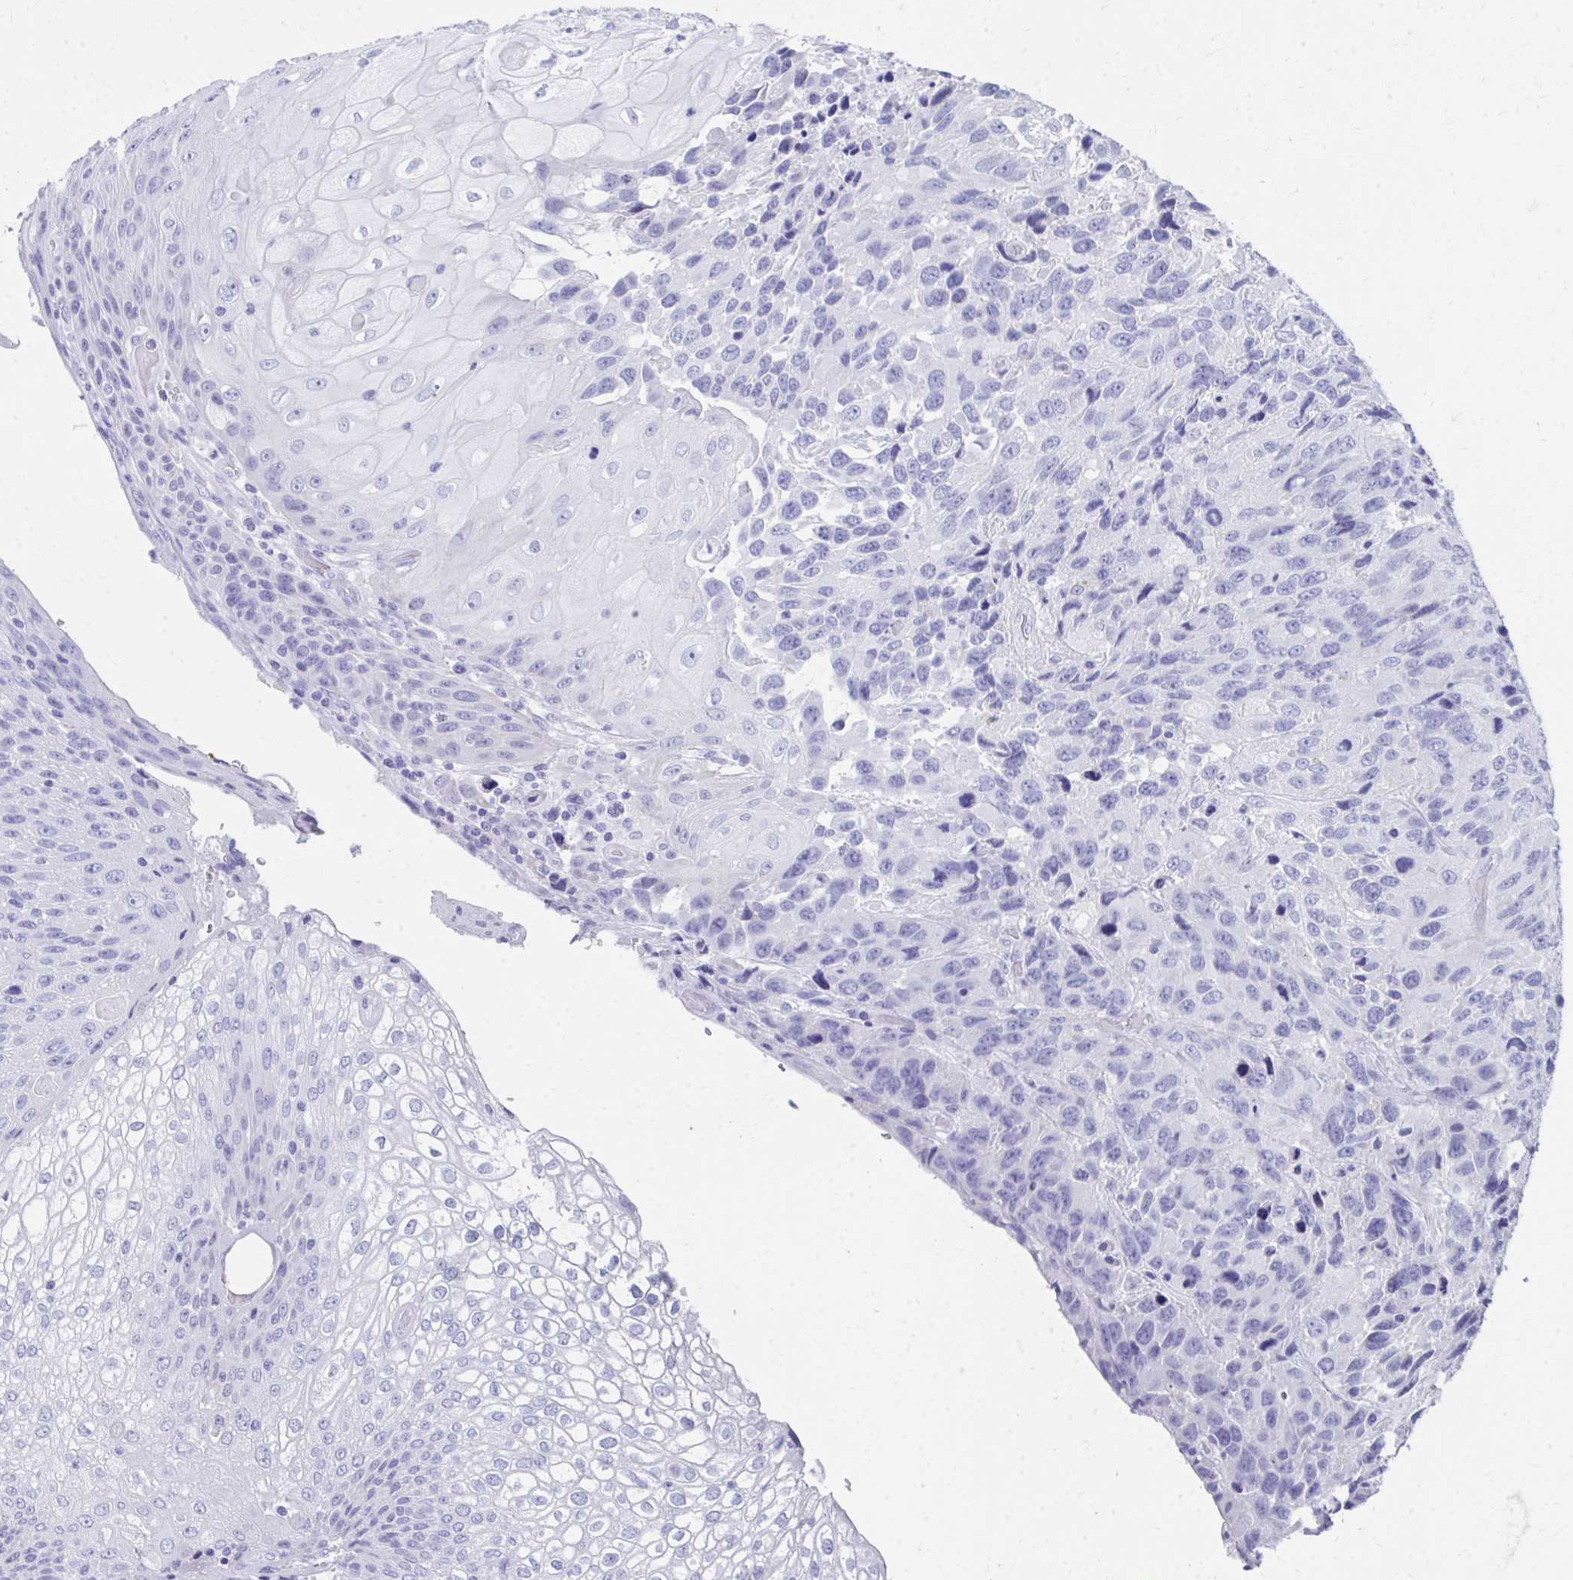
{"staining": {"intensity": "negative", "quantity": "none", "location": "none"}, "tissue": "urothelial cancer", "cell_type": "Tumor cells", "image_type": "cancer", "snomed": [{"axis": "morphology", "description": "Urothelial carcinoma, High grade"}, {"axis": "topography", "description": "Urinary bladder"}], "caption": "Tumor cells show no significant protein staining in urothelial cancer.", "gene": "HGD", "patient": {"sex": "female", "age": 70}}